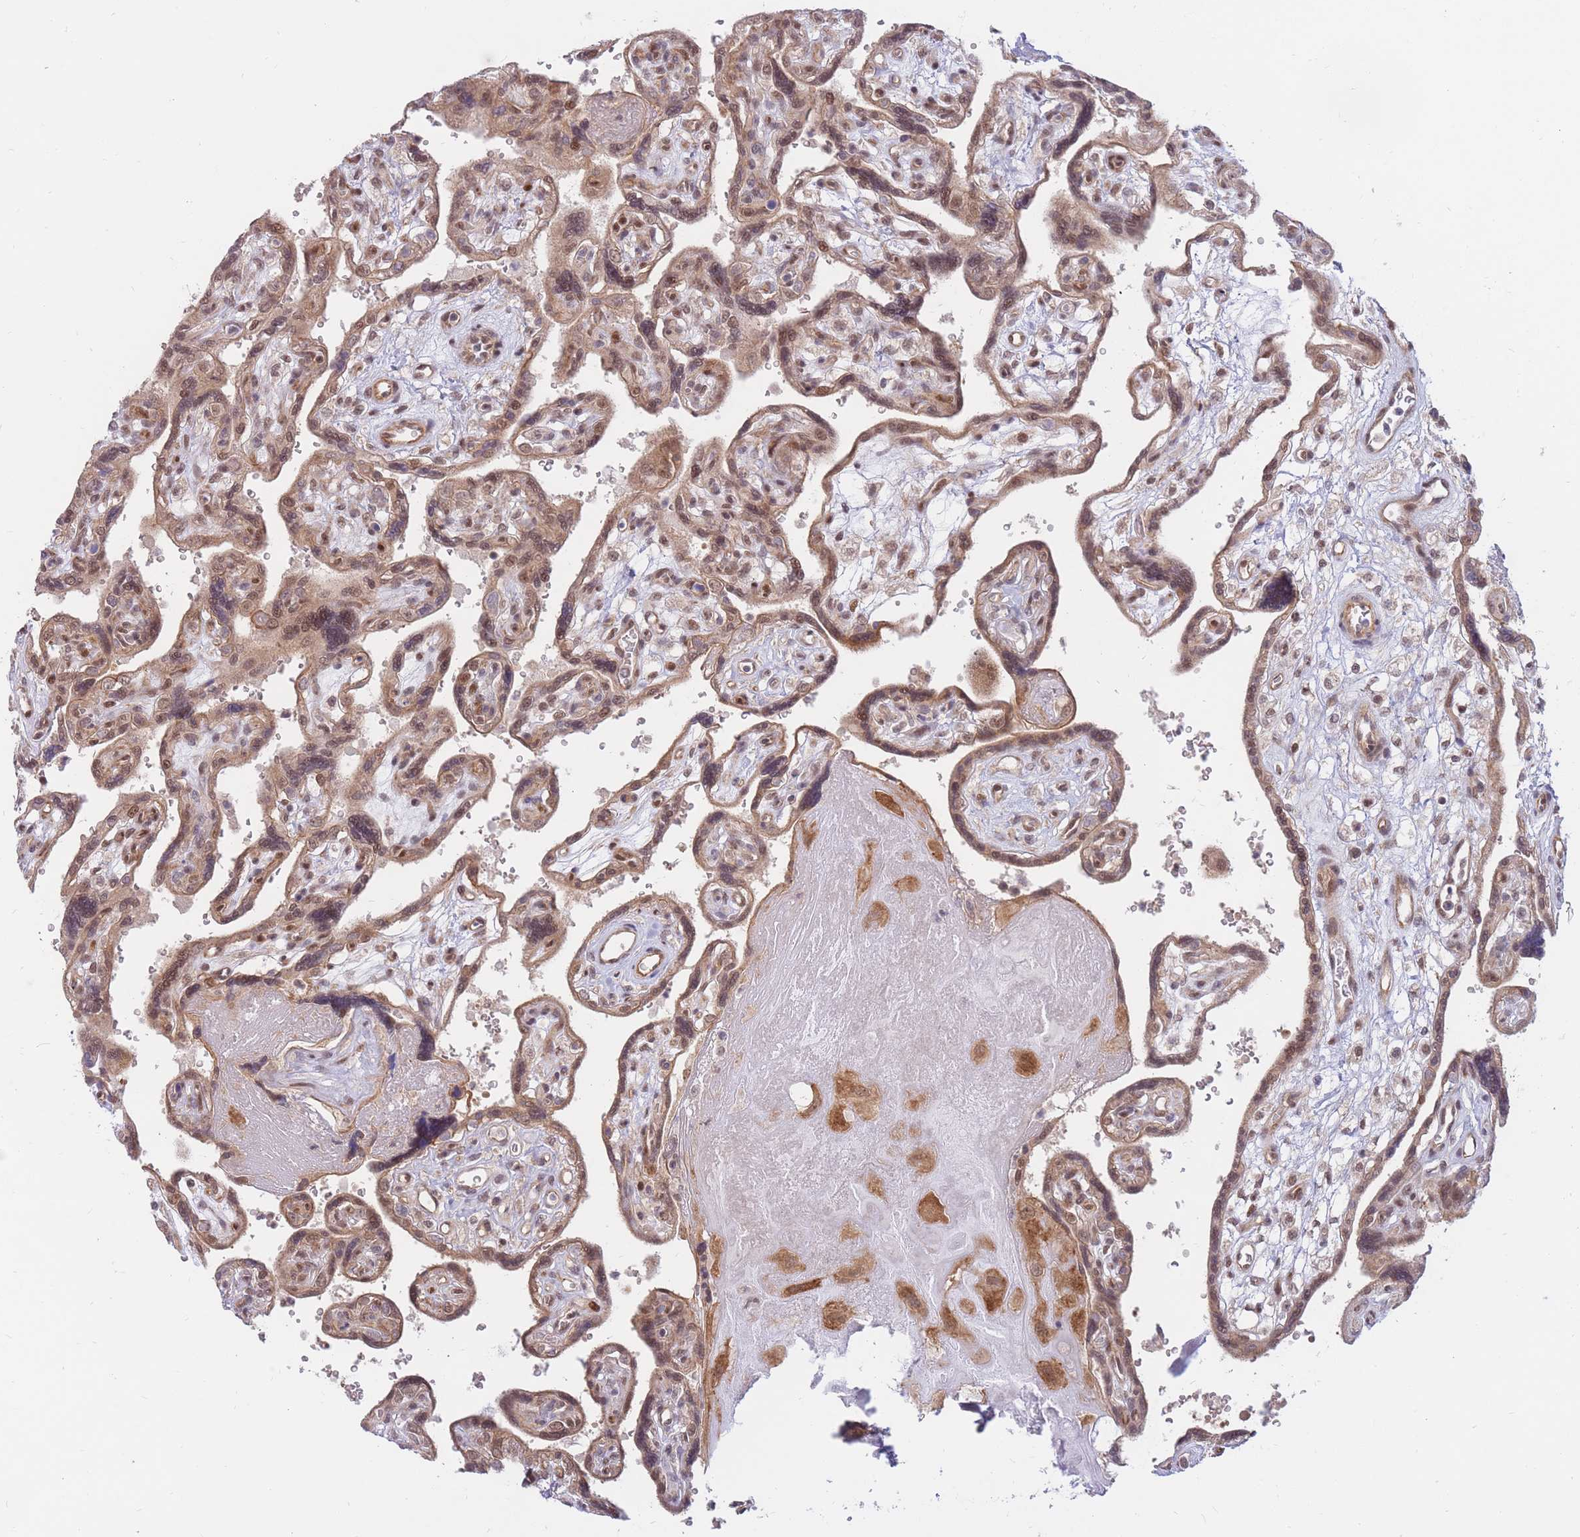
{"staining": {"intensity": "moderate", "quantity": ">75%", "location": "cytoplasmic/membranous,nuclear"}, "tissue": "placenta", "cell_type": "Trophoblastic cells", "image_type": "normal", "snomed": [{"axis": "morphology", "description": "Normal tissue, NOS"}, {"axis": "topography", "description": "Placenta"}], "caption": "DAB (3,3'-diaminobenzidine) immunohistochemical staining of unremarkable human placenta demonstrates moderate cytoplasmic/membranous,nuclear protein expression in about >75% of trophoblastic cells. Immunohistochemistry stains the protein in brown and the nuclei are stained blue.", "gene": "ERICH6B", "patient": {"sex": "female", "age": 39}}